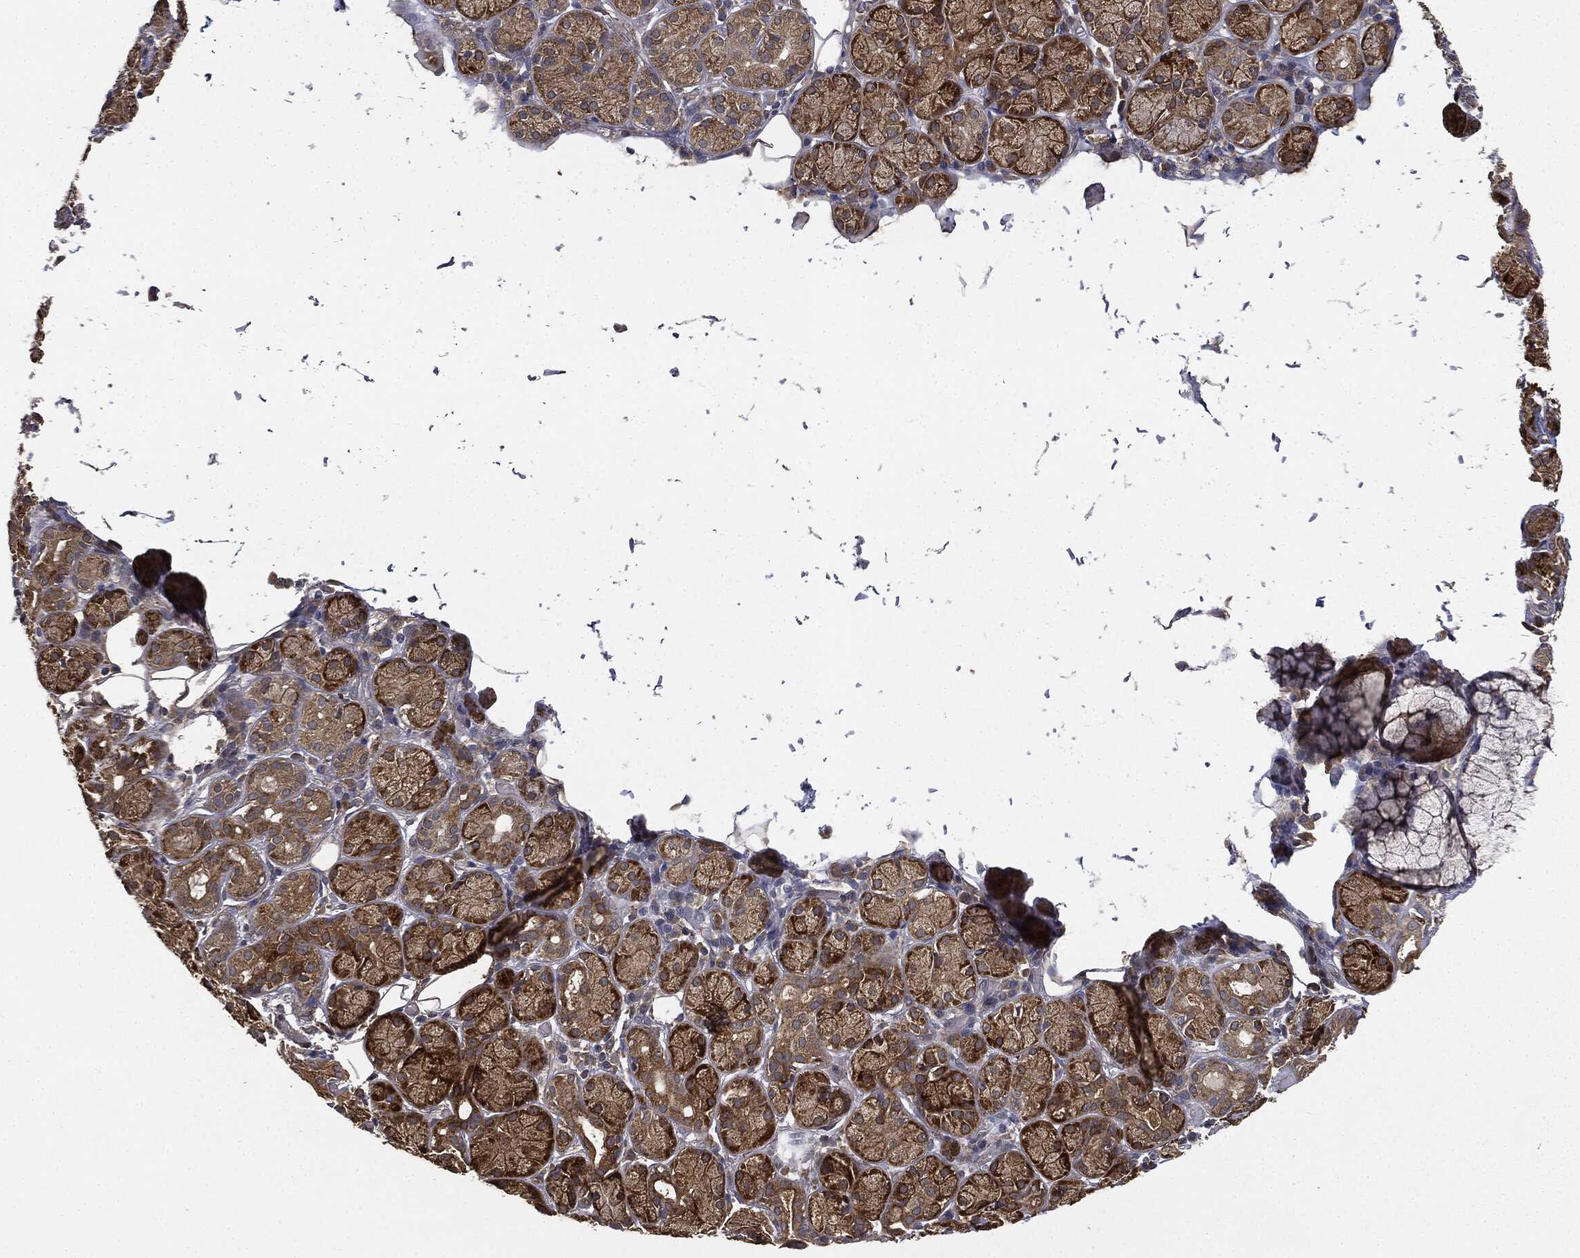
{"staining": {"intensity": "strong", "quantity": "25%-75%", "location": "cytoplasmic/membranous"}, "tissue": "salivary gland", "cell_type": "Glandular cells", "image_type": "normal", "snomed": [{"axis": "morphology", "description": "Normal tissue, NOS"}, {"axis": "topography", "description": "Salivary gland"}], "caption": "This is an image of IHC staining of unremarkable salivary gland, which shows strong positivity in the cytoplasmic/membranous of glandular cells.", "gene": "MIER2", "patient": {"sex": "male", "age": 71}}